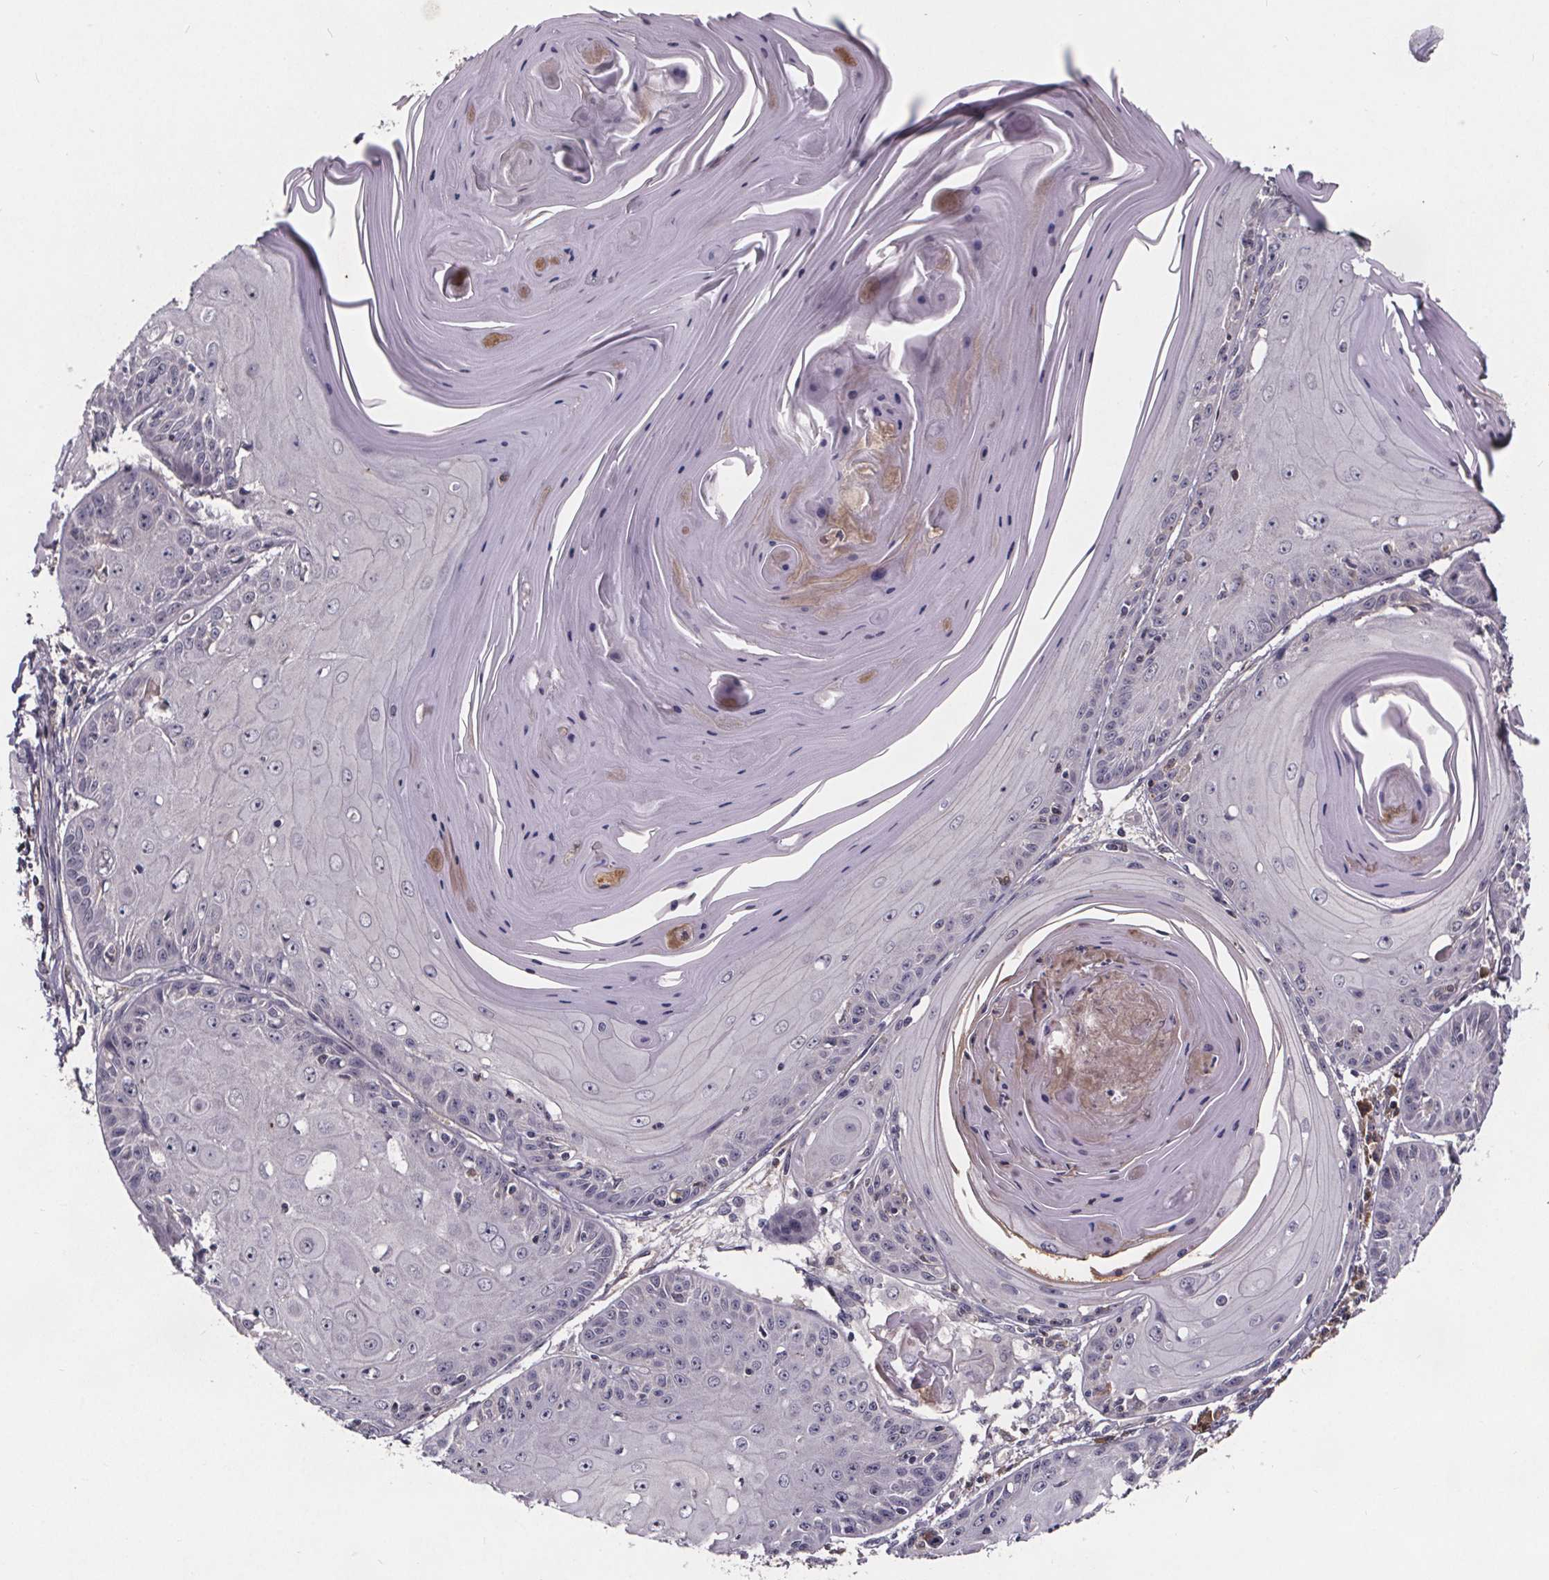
{"staining": {"intensity": "negative", "quantity": "none", "location": "none"}, "tissue": "skin cancer", "cell_type": "Tumor cells", "image_type": "cancer", "snomed": [{"axis": "morphology", "description": "Squamous cell carcinoma, NOS"}, {"axis": "topography", "description": "Skin"}, {"axis": "topography", "description": "Vulva"}], "caption": "DAB immunohistochemical staining of human squamous cell carcinoma (skin) demonstrates no significant positivity in tumor cells.", "gene": "NPHP4", "patient": {"sex": "female", "age": 85}}